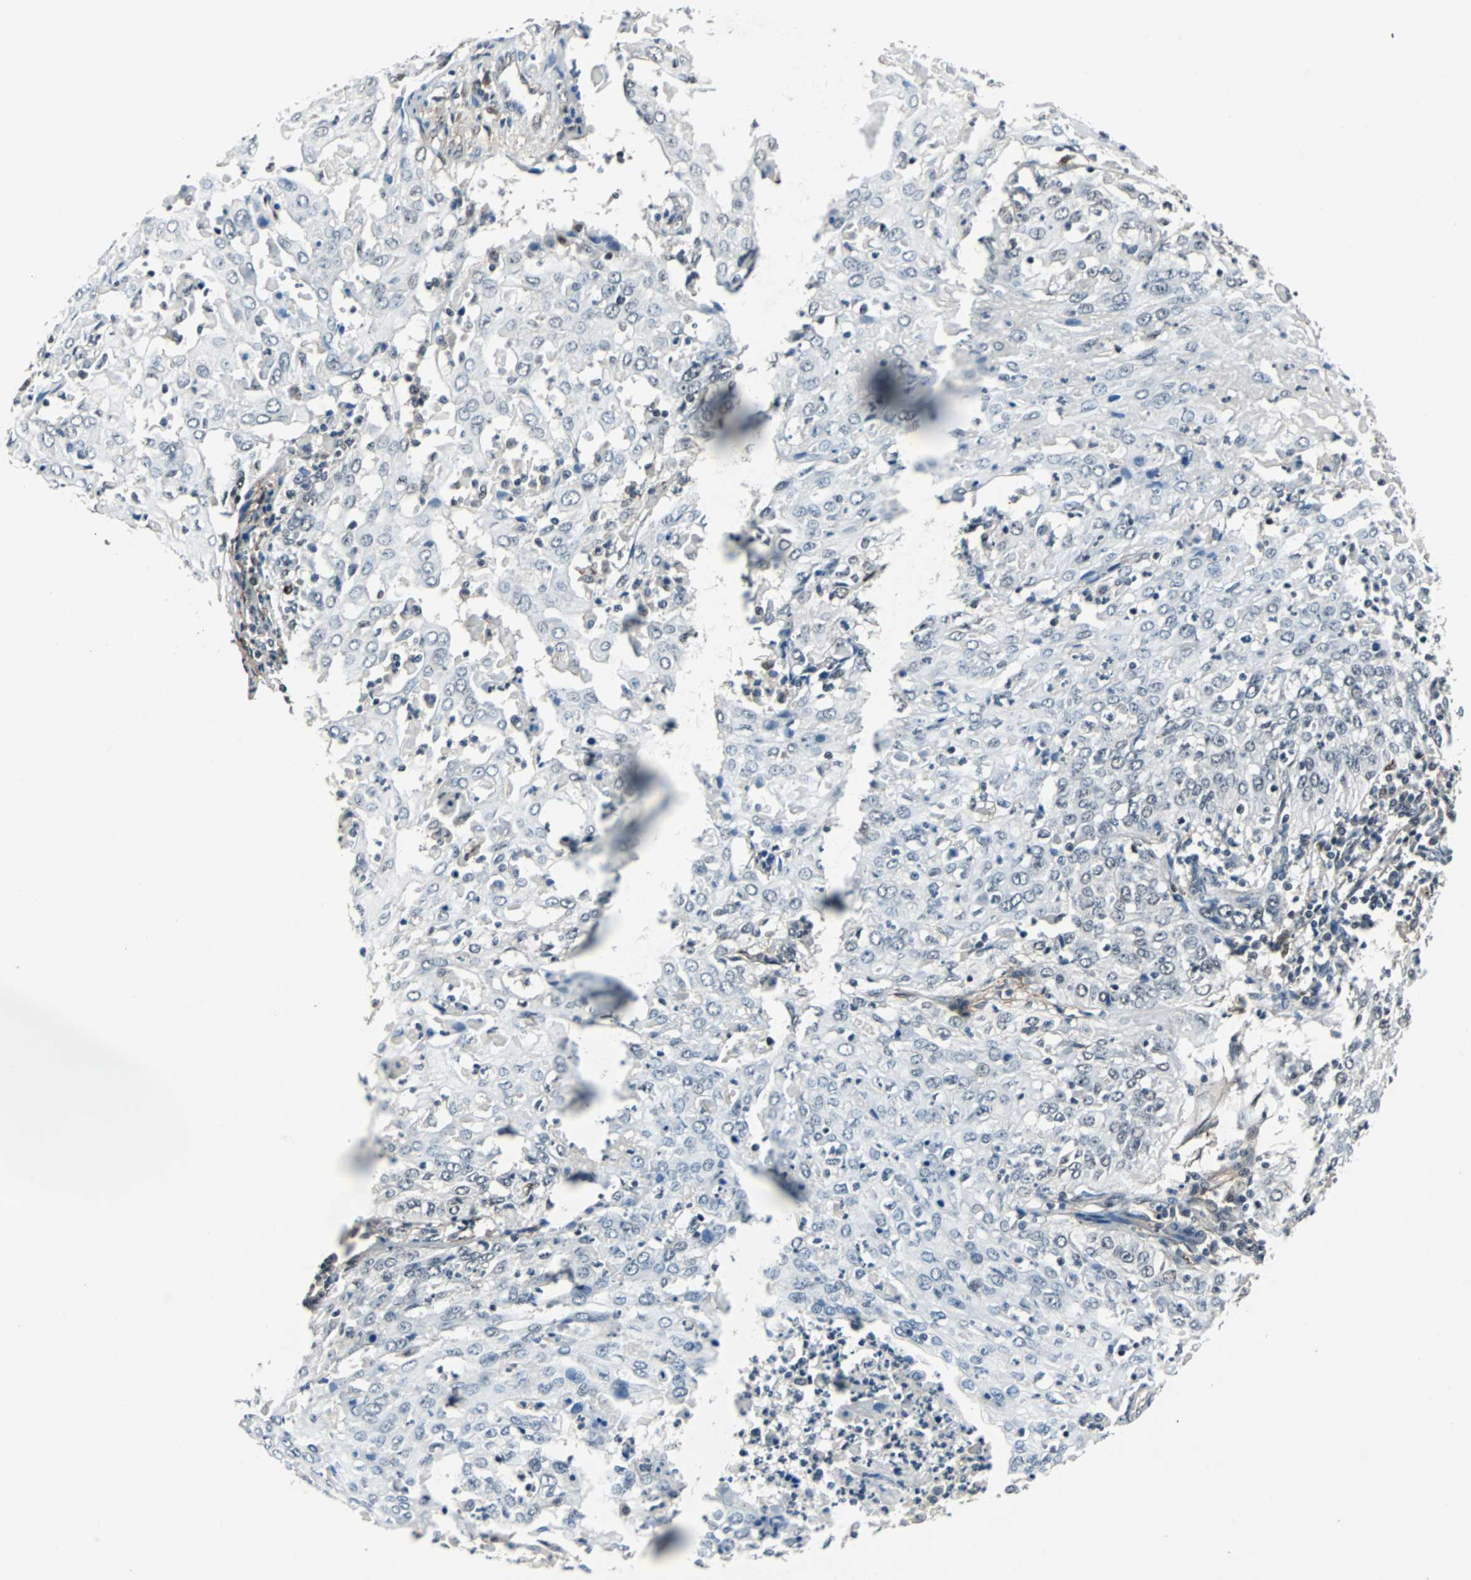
{"staining": {"intensity": "negative", "quantity": "none", "location": "none"}, "tissue": "cervical cancer", "cell_type": "Tumor cells", "image_type": "cancer", "snomed": [{"axis": "morphology", "description": "Squamous cell carcinoma, NOS"}, {"axis": "topography", "description": "Cervix"}], "caption": "Tumor cells are negative for brown protein staining in cervical squamous cell carcinoma.", "gene": "MKX", "patient": {"sex": "female", "age": 39}}